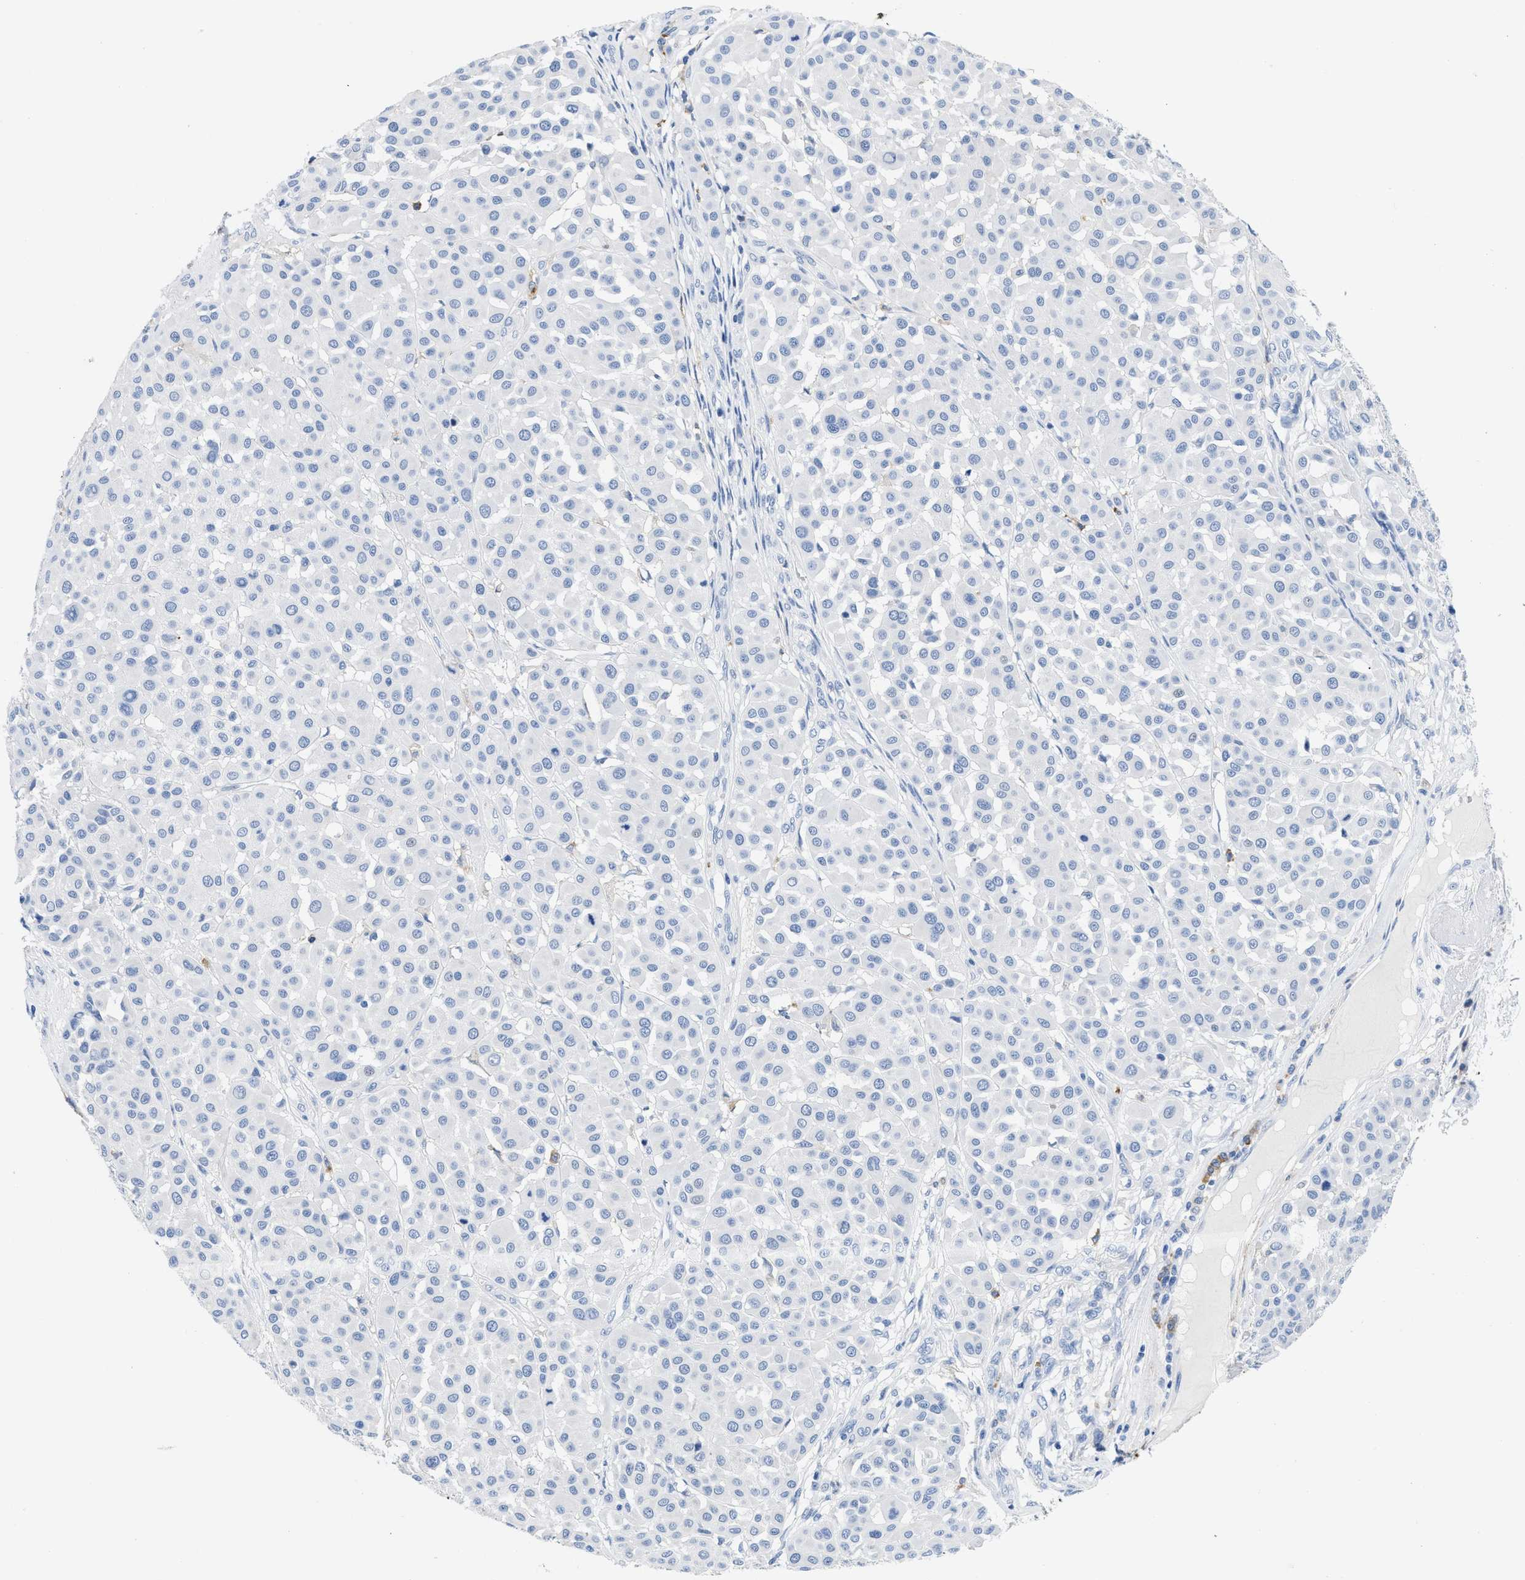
{"staining": {"intensity": "negative", "quantity": "none", "location": "none"}, "tissue": "melanoma", "cell_type": "Tumor cells", "image_type": "cancer", "snomed": [{"axis": "morphology", "description": "Malignant melanoma, Metastatic site"}, {"axis": "topography", "description": "Soft tissue"}], "caption": "Photomicrograph shows no protein positivity in tumor cells of malignant melanoma (metastatic site) tissue.", "gene": "CR1", "patient": {"sex": "male", "age": 41}}